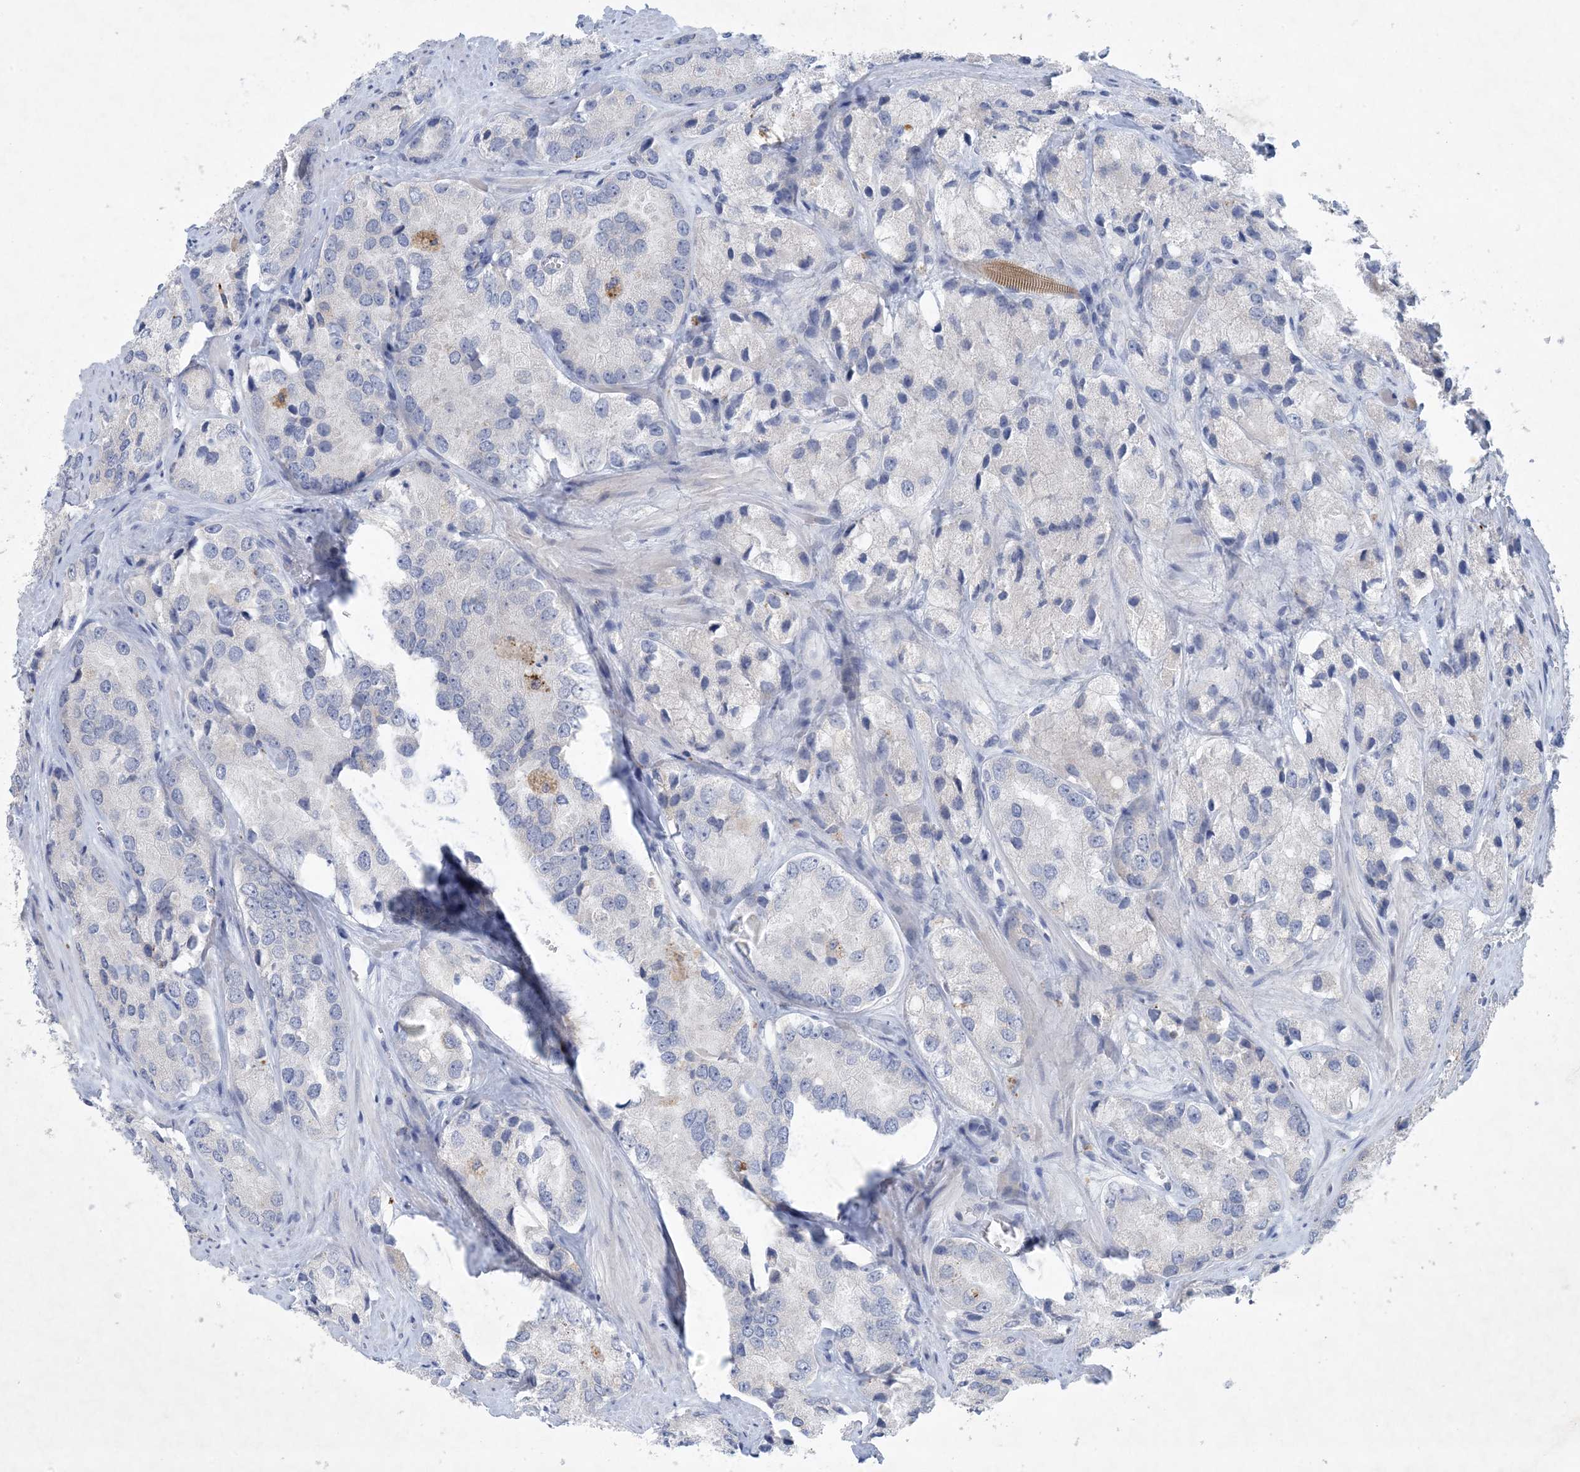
{"staining": {"intensity": "moderate", "quantity": "<25%", "location": "cytoplasmic/membranous"}, "tissue": "prostate cancer", "cell_type": "Tumor cells", "image_type": "cancer", "snomed": [{"axis": "morphology", "description": "Adenocarcinoma, High grade"}, {"axis": "topography", "description": "Prostate"}], "caption": "An image showing moderate cytoplasmic/membranous expression in approximately <25% of tumor cells in prostate cancer, as visualized by brown immunohistochemical staining.", "gene": "GABRG1", "patient": {"sex": "male", "age": 66}}